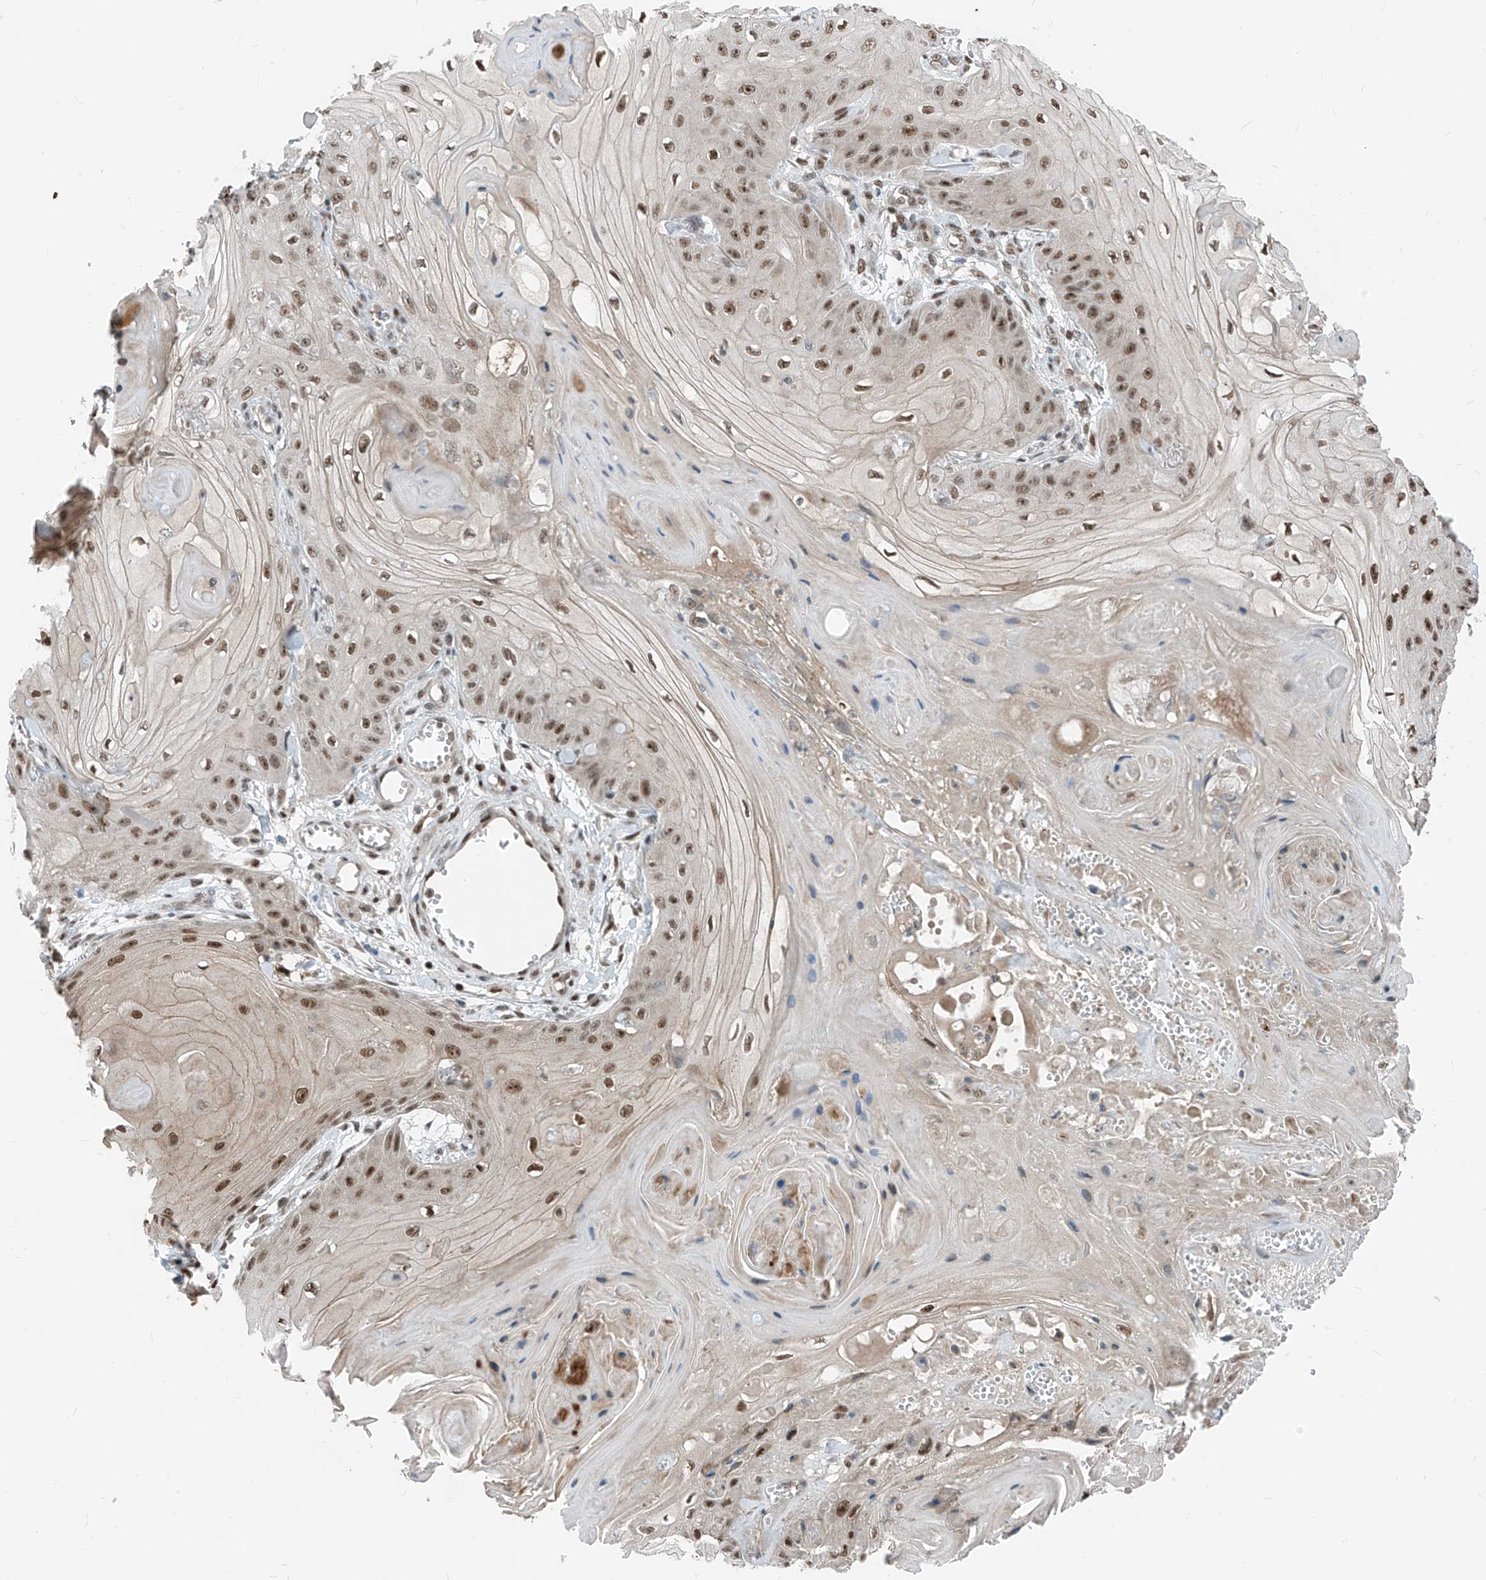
{"staining": {"intensity": "moderate", "quantity": ">75%", "location": "nuclear"}, "tissue": "skin cancer", "cell_type": "Tumor cells", "image_type": "cancer", "snomed": [{"axis": "morphology", "description": "Squamous cell carcinoma, NOS"}, {"axis": "topography", "description": "Skin"}], "caption": "Skin squamous cell carcinoma stained with IHC displays moderate nuclear expression in about >75% of tumor cells. The staining was performed using DAB (3,3'-diaminobenzidine) to visualize the protein expression in brown, while the nuclei were stained in blue with hematoxylin (Magnification: 20x).", "gene": "RBP7", "patient": {"sex": "male", "age": 74}}